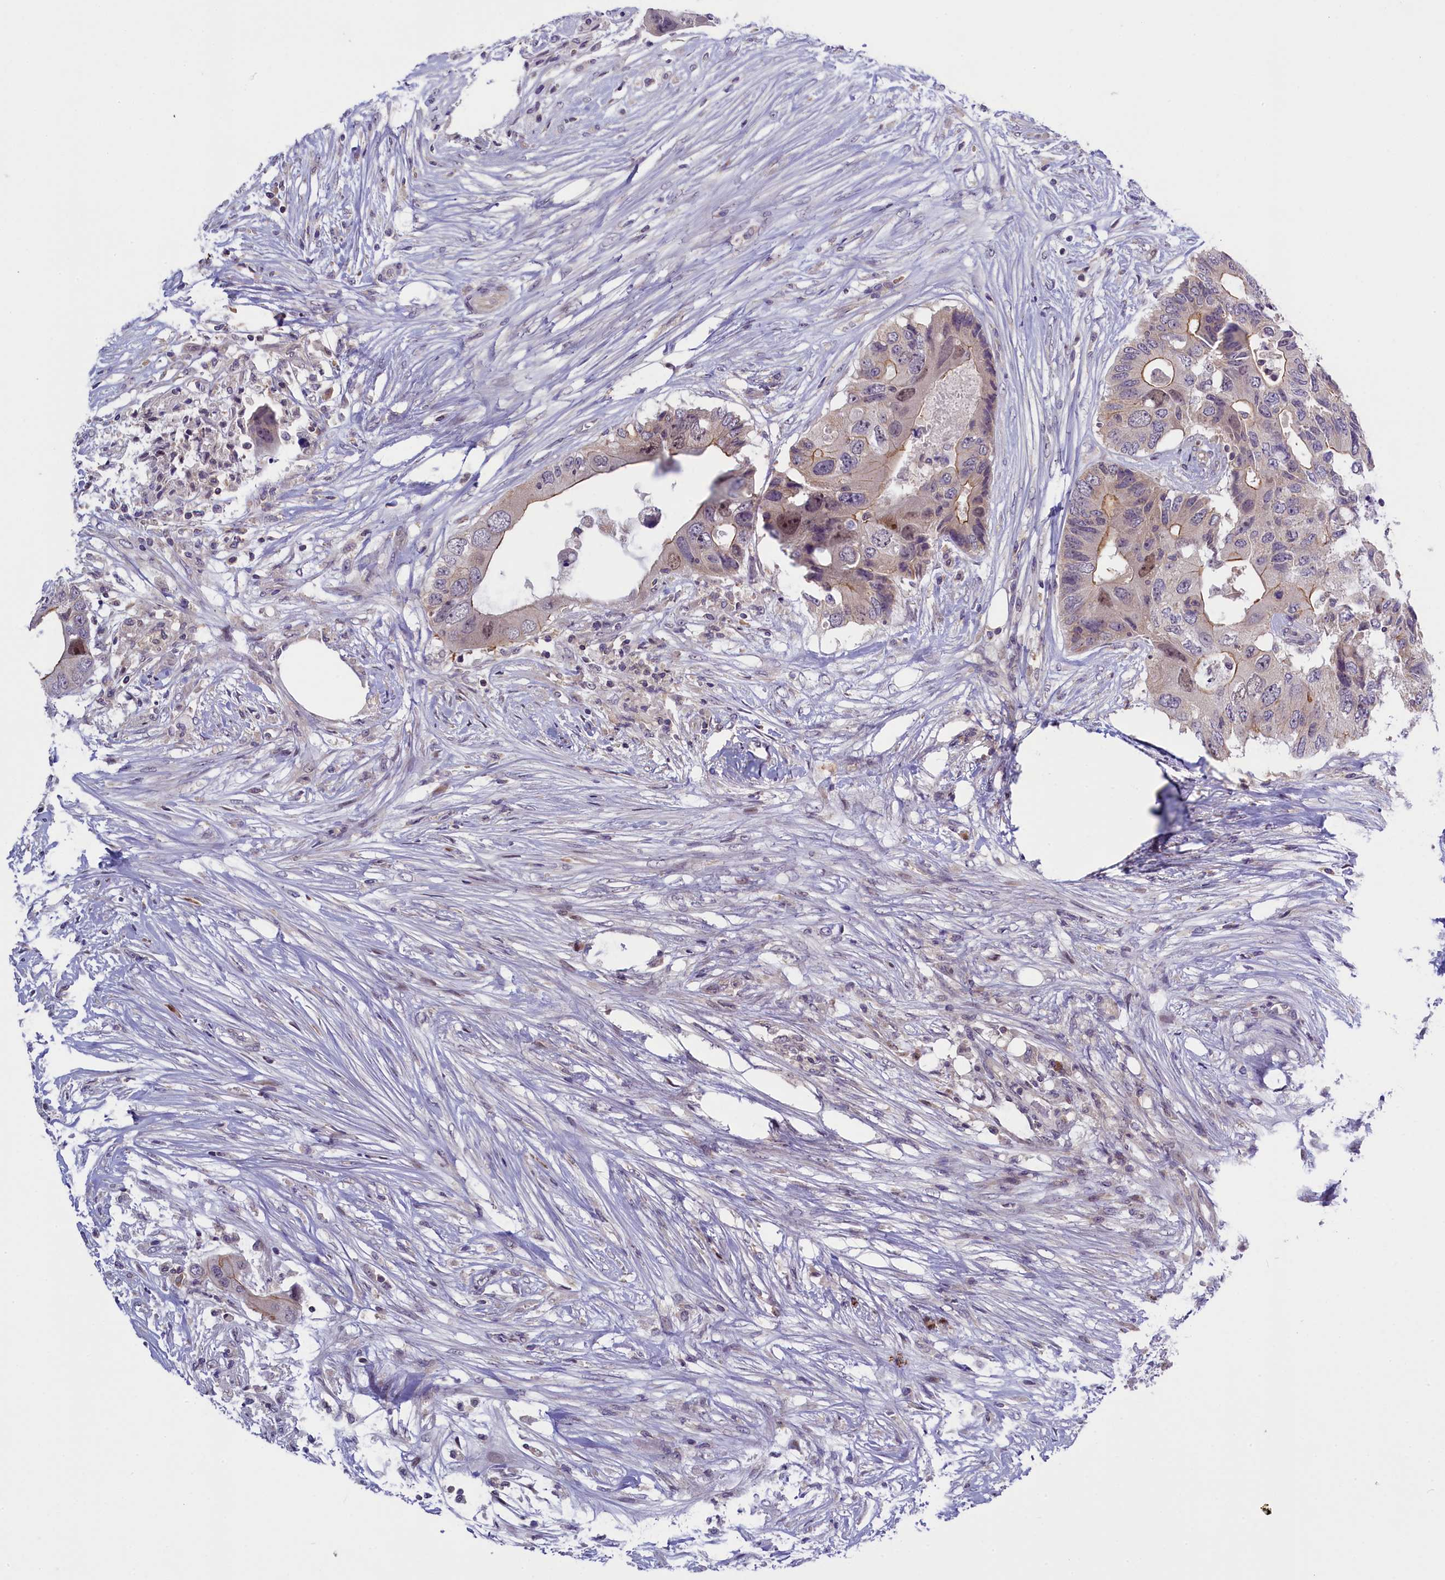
{"staining": {"intensity": "weak", "quantity": "<25%", "location": "cytoplasmic/membranous"}, "tissue": "colorectal cancer", "cell_type": "Tumor cells", "image_type": "cancer", "snomed": [{"axis": "morphology", "description": "Adenocarcinoma, NOS"}, {"axis": "topography", "description": "Colon"}], "caption": "Protein analysis of colorectal cancer (adenocarcinoma) shows no significant positivity in tumor cells.", "gene": "CCL23", "patient": {"sex": "male", "age": 71}}